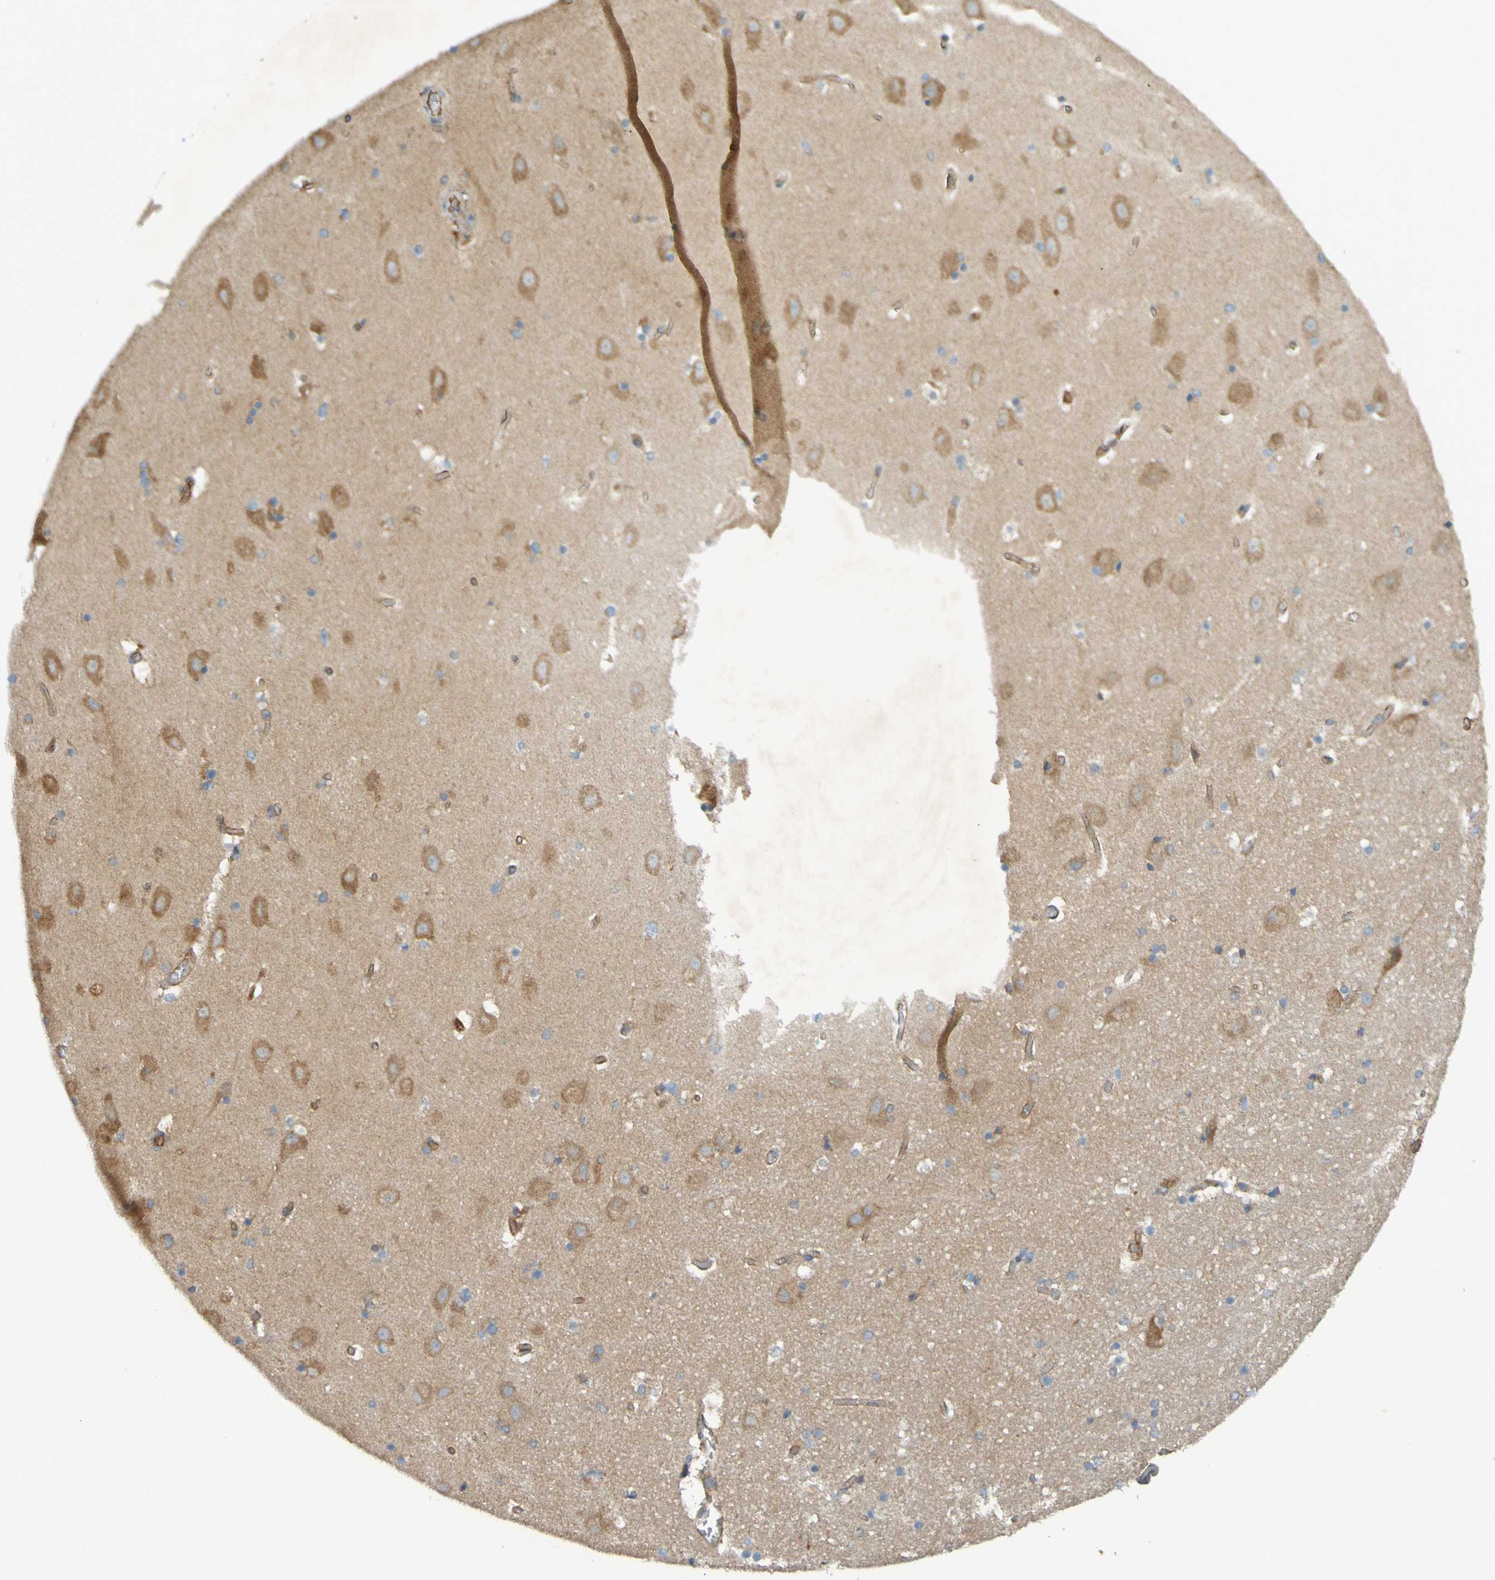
{"staining": {"intensity": "negative", "quantity": "none", "location": "none"}, "tissue": "hippocampus", "cell_type": "Glial cells", "image_type": "normal", "snomed": [{"axis": "morphology", "description": "Normal tissue, NOS"}, {"axis": "topography", "description": "Hippocampus"}], "caption": "The immunohistochemistry micrograph has no significant positivity in glial cells of hippocampus.", "gene": "DNAJC4", "patient": {"sex": "male", "age": 45}}